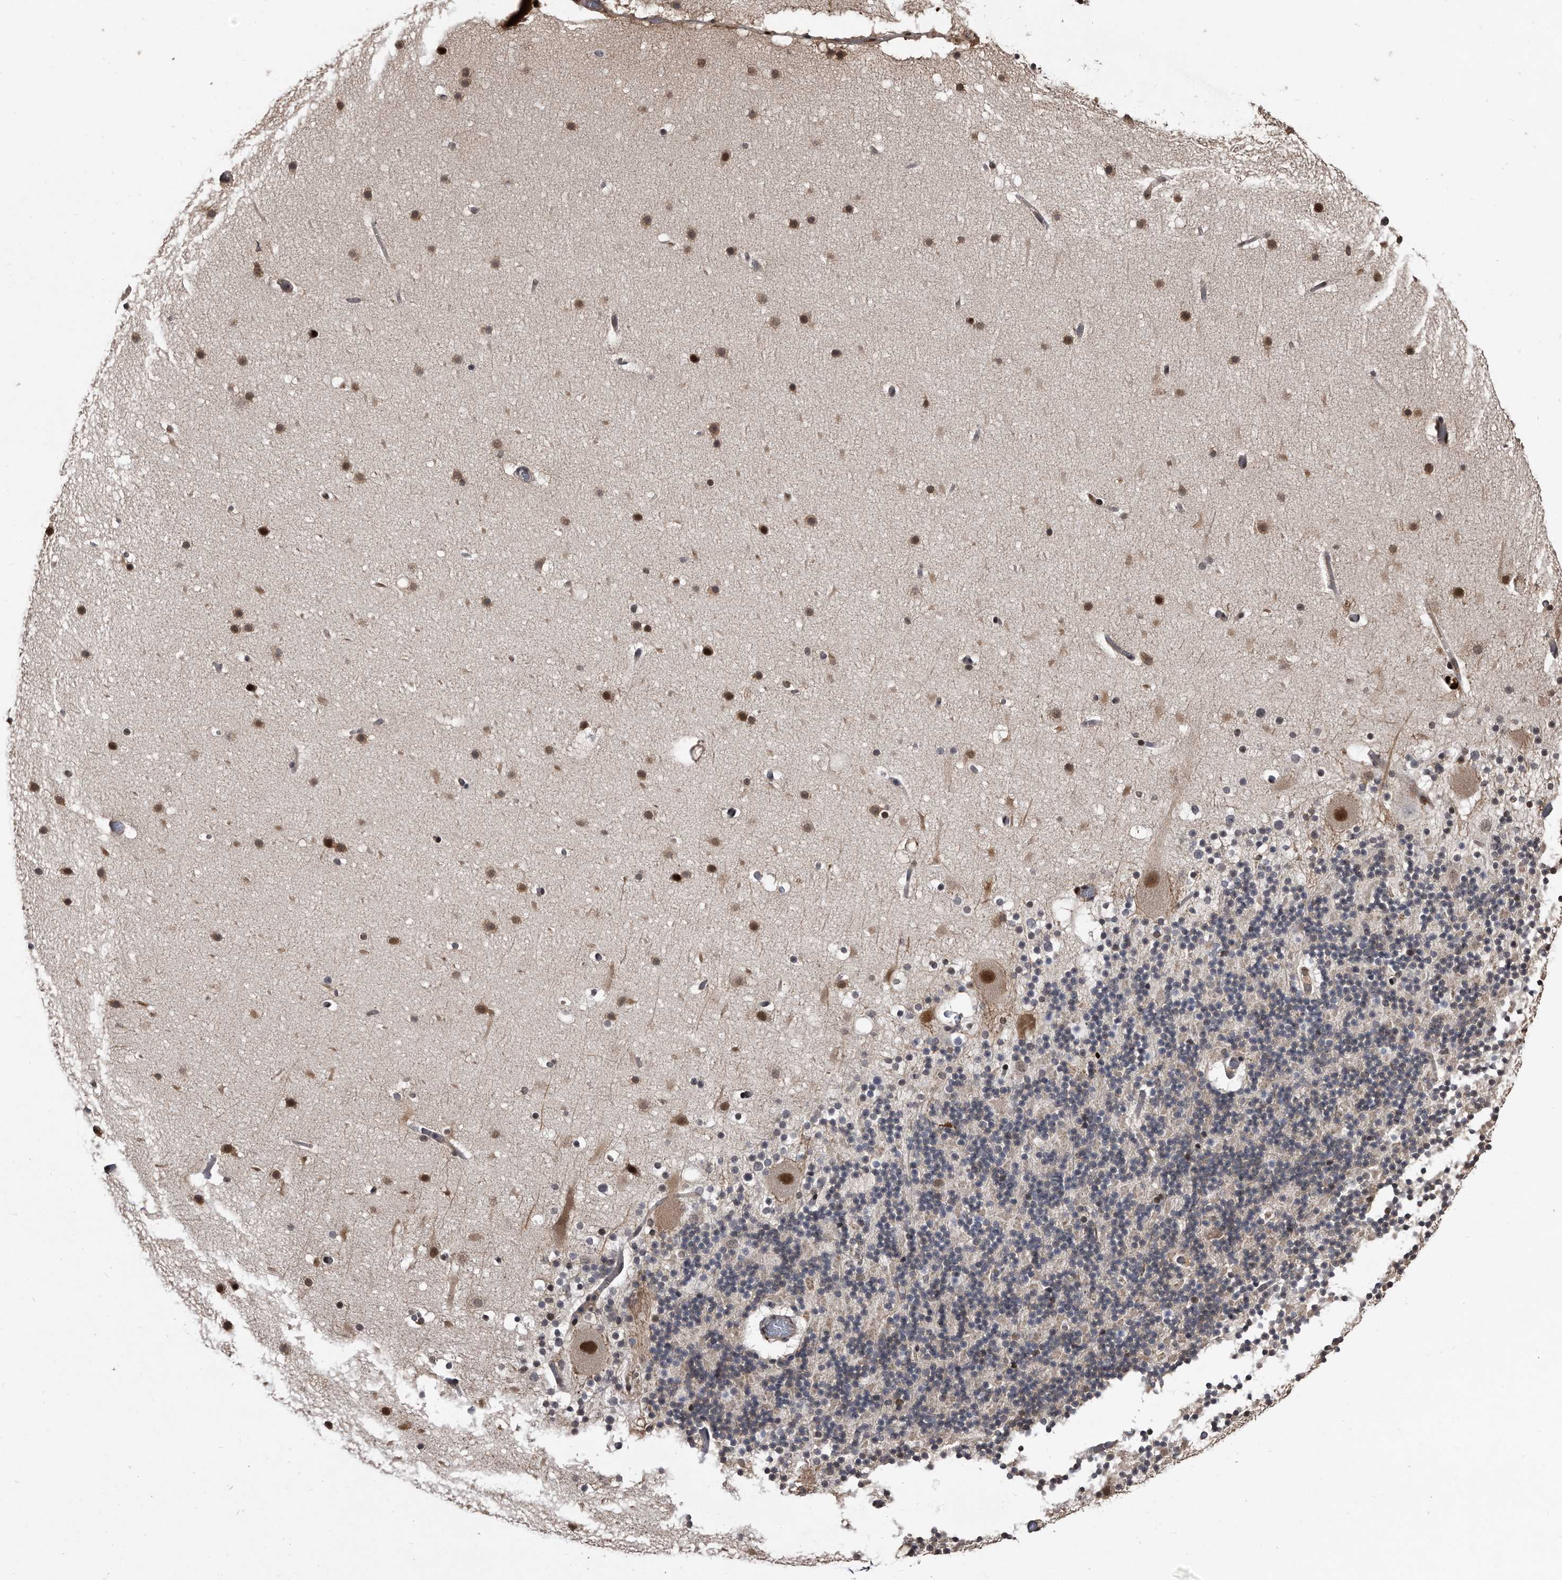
{"staining": {"intensity": "weak", "quantity": "<25%", "location": "cytoplasmic/membranous"}, "tissue": "cerebellum", "cell_type": "Cells in granular layer", "image_type": "normal", "snomed": [{"axis": "morphology", "description": "Normal tissue, NOS"}, {"axis": "topography", "description": "Cerebellum"}], "caption": "Cells in granular layer are negative for protein expression in benign human cerebellum. (DAB (3,3'-diaminobenzidine) immunohistochemistry (IHC) visualized using brightfield microscopy, high magnification).", "gene": "RAD23B", "patient": {"sex": "male", "age": 57}}